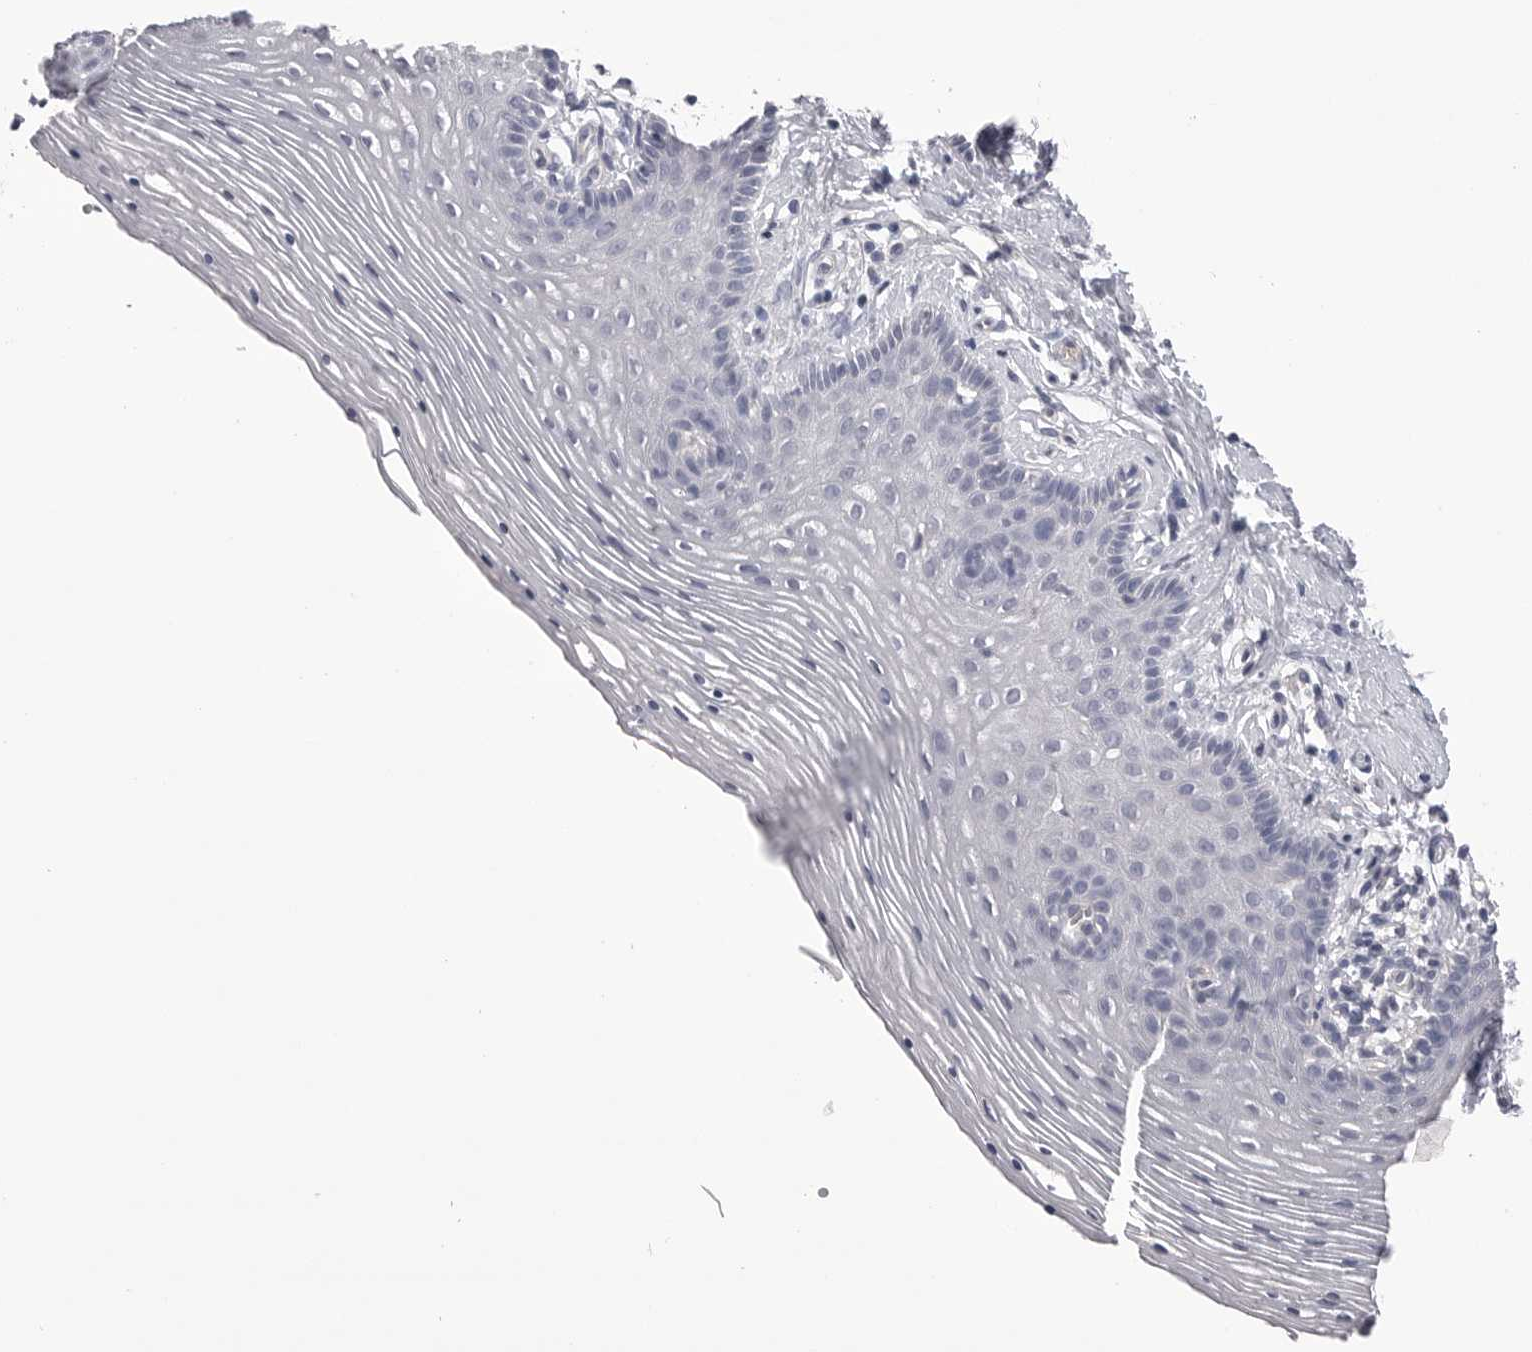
{"staining": {"intensity": "negative", "quantity": "none", "location": "none"}, "tissue": "vagina", "cell_type": "Squamous epithelial cells", "image_type": "normal", "snomed": [{"axis": "morphology", "description": "Normal tissue, NOS"}, {"axis": "topography", "description": "Vagina"}], "caption": "Vagina stained for a protein using immunohistochemistry reveals no positivity squamous epithelial cells.", "gene": "DLGAP3", "patient": {"sex": "female", "age": 32}}